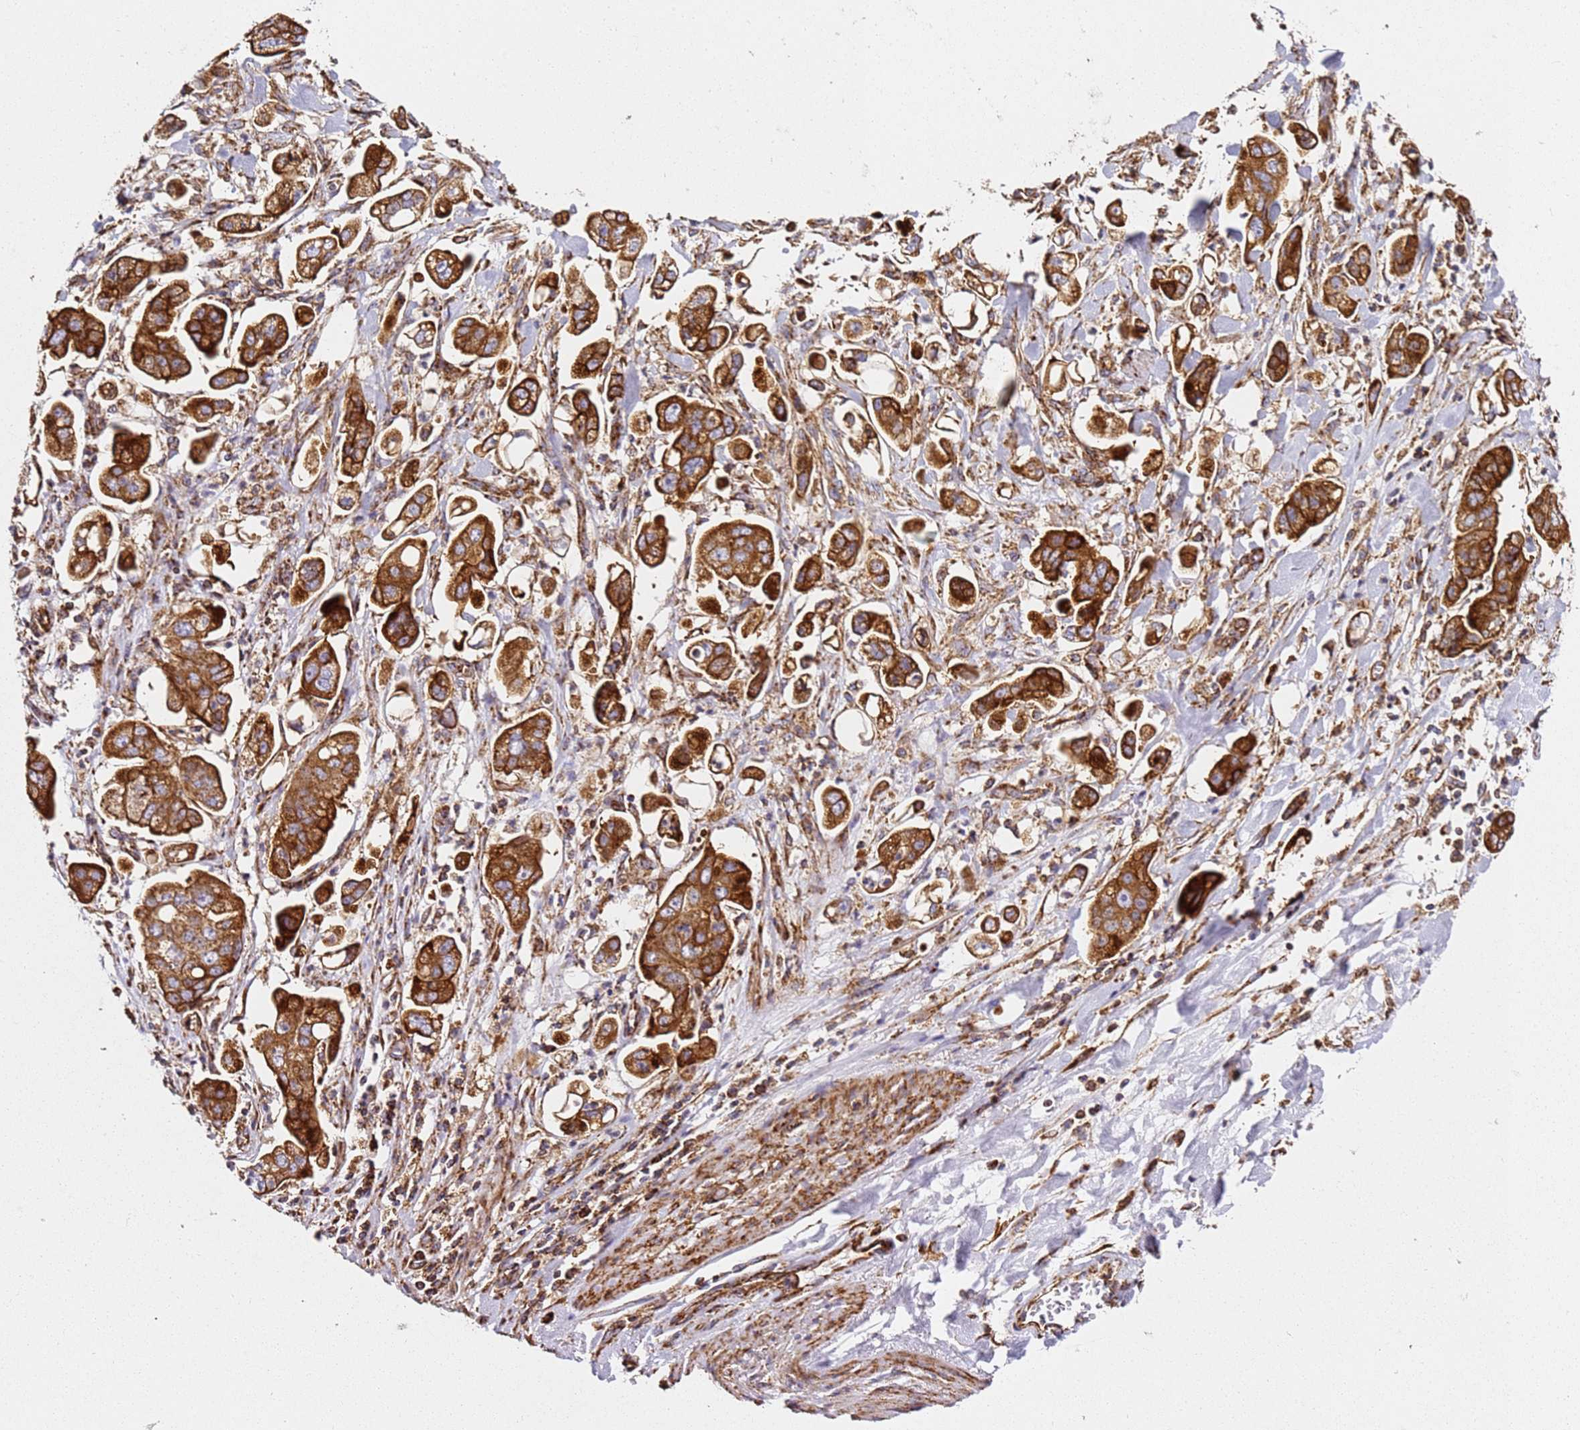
{"staining": {"intensity": "strong", "quantity": ">75%", "location": "cytoplasmic/membranous"}, "tissue": "stomach cancer", "cell_type": "Tumor cells", "image_type": "cancer", "snomed": [{"axis": "morphology", "description": "Adenocarcinoma, NOS"}, {"axis": "topography", "description": "Stomach"}], "caption": "Tumor cells reveal high levels of strong cytoplasmic/membranous staining in about >75% of cells in human stomach adenocarcinoma. (DAB (3,3'-diaminobenzidine) IHC, brown staining for protein, blue staining for nuclei).", "gene": "NDUFA3", "patient": {"sex": "male", "age": 62}}